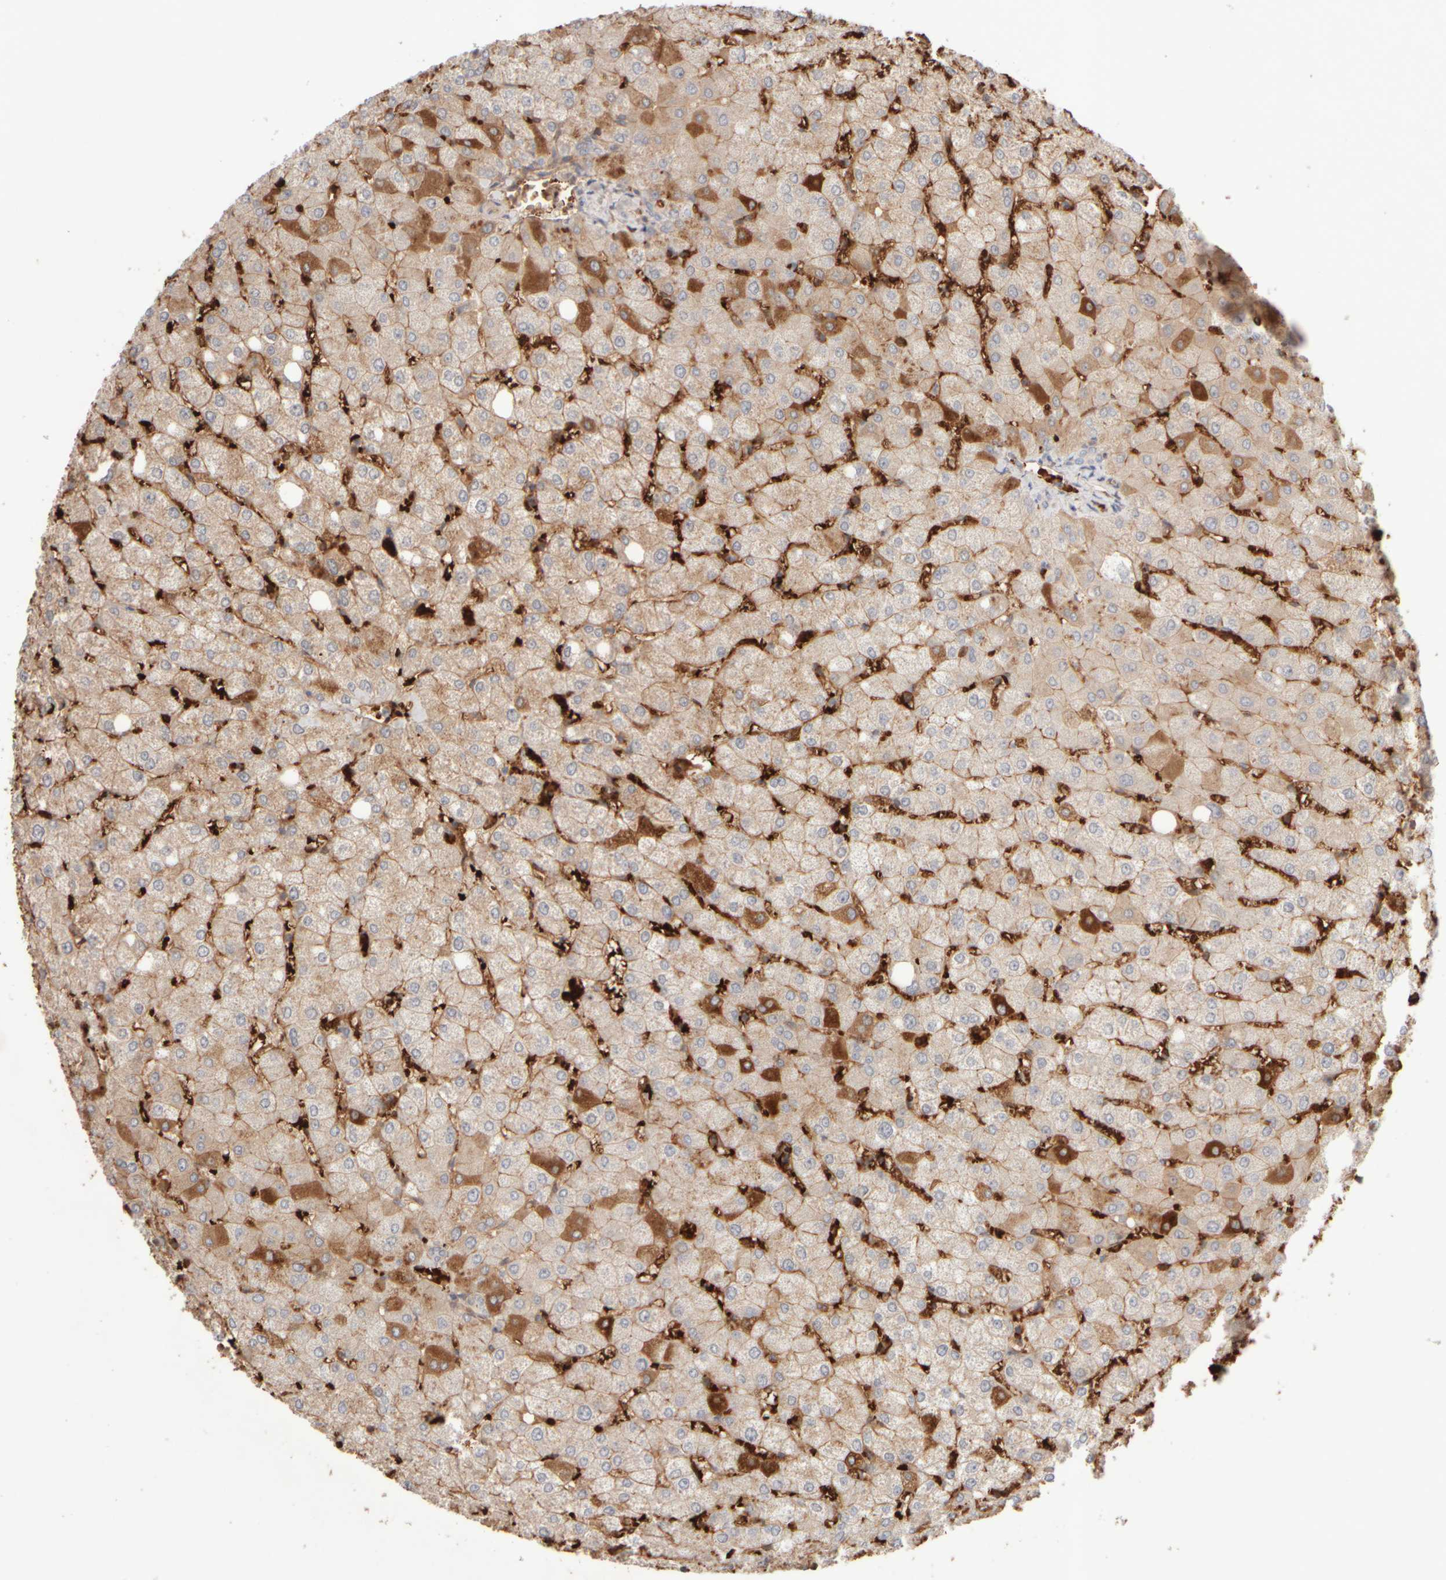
{"staining": {"intensity": "negative", "quantity": "none", "location": "none"}, "tissue": "liver", "cell_type": "Cholangiocytes", "image_type": "normal", "snomed": [{"axis": "morphology", "description": "Normal tissue, NOS"}, {"axis": "topography", "description": "Liver"}], "caption": "This is an immunohistochemistry (IHC) photomicrograph of benign human liver. There is no staining in cholangiocytes.", "gene": "MST1", "patient": {"sex": "female", "age": 54}}